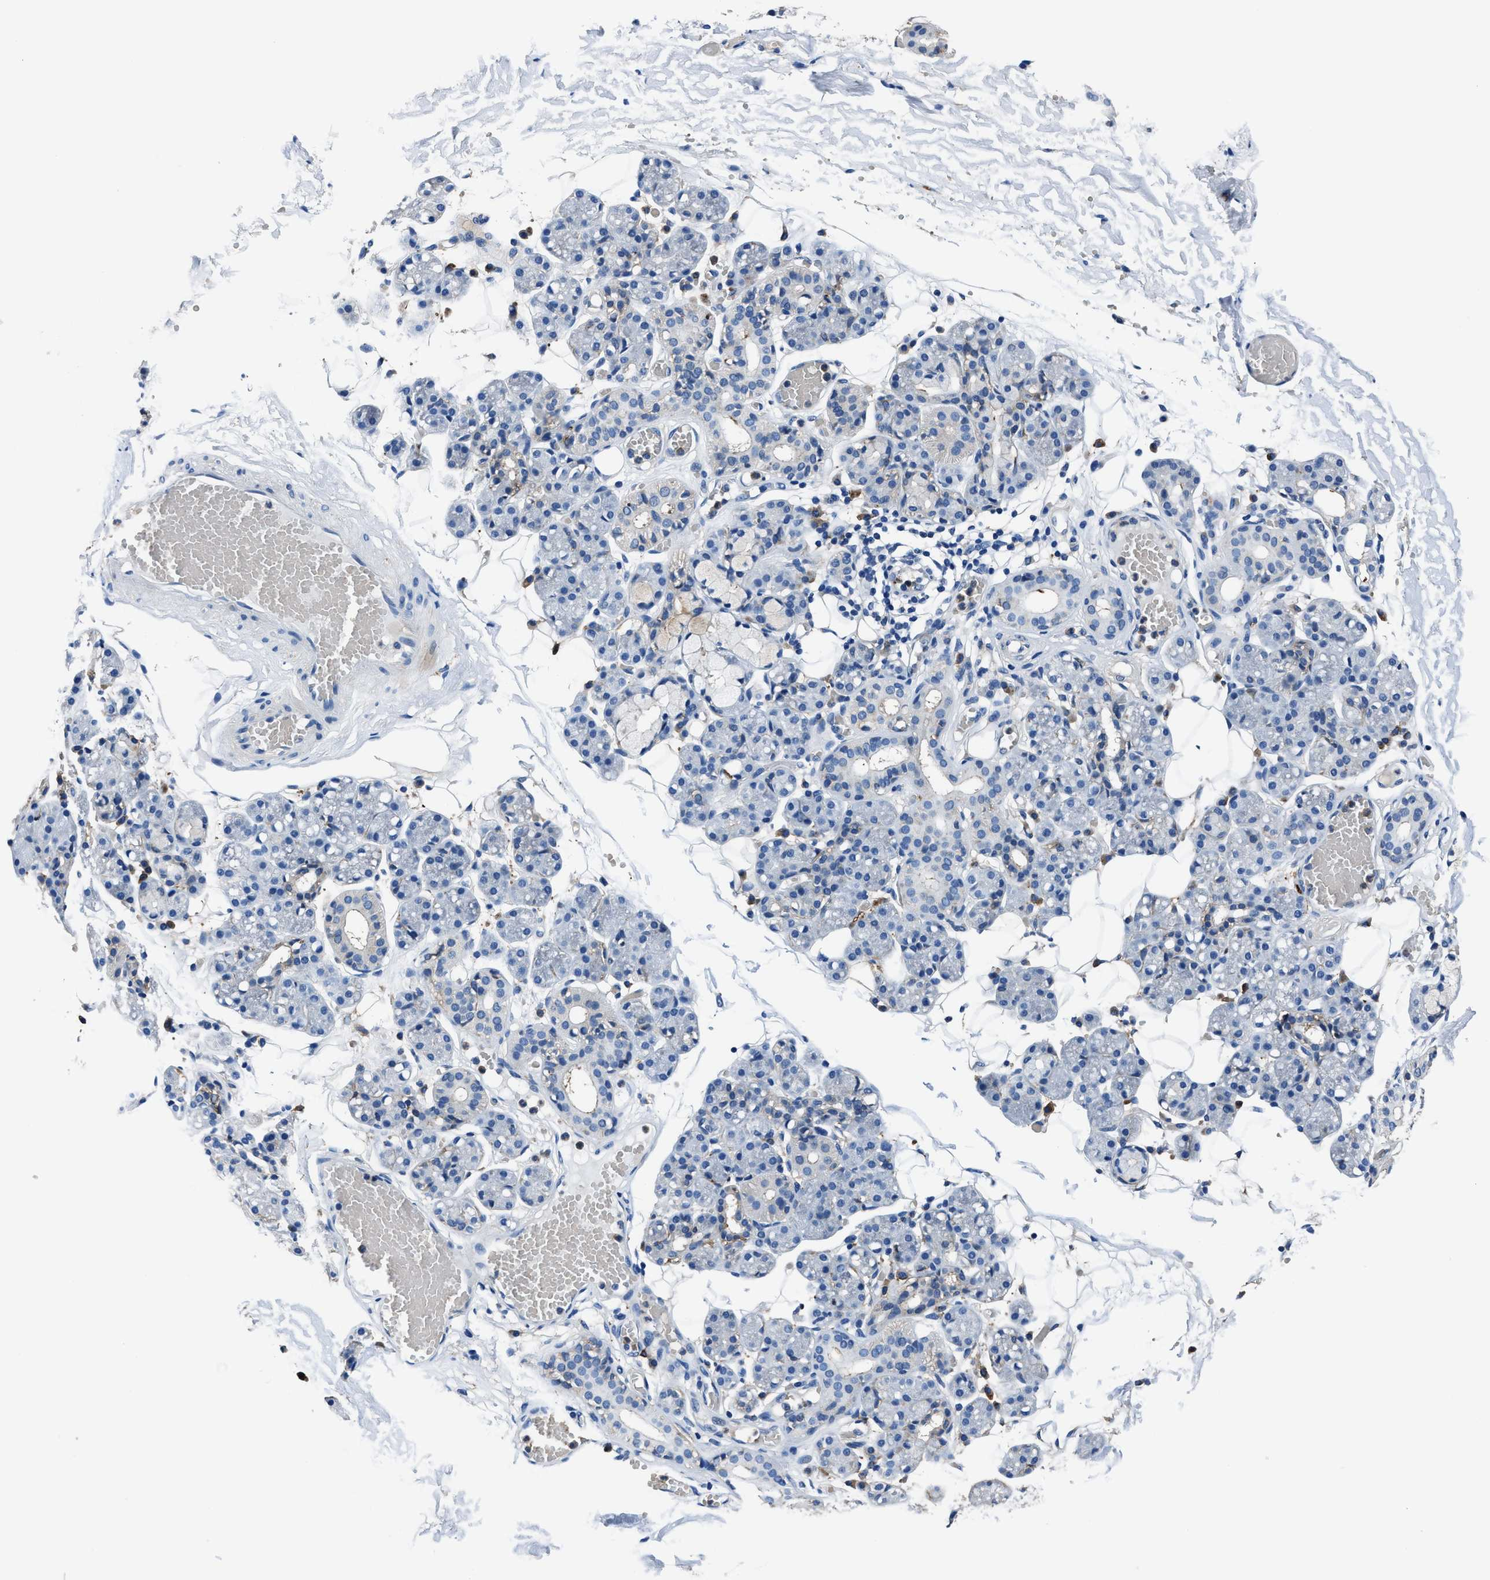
{"staining": {"intensity": "negative", "quantity": "none", "location": "none"}, "tissue": "salivary gland", "cell_type": "Glandular cells", "image_type": "normal", "snomed": [{"axis": "morphology", "description": "Normal tissue, NOS"}, {"axis": "topography", "description": "Salivary gland"}], "caption": "Glandular cells are negative for protein expression in unremarkable human salivary gland. The staining was performed using DAB to visualize the protein expression in brown, while the nuclei were stained in blue with hematoxylin (Magnification: 20x).", "gene": "FTL", "patient": {"sex": "male", "age": 63}}